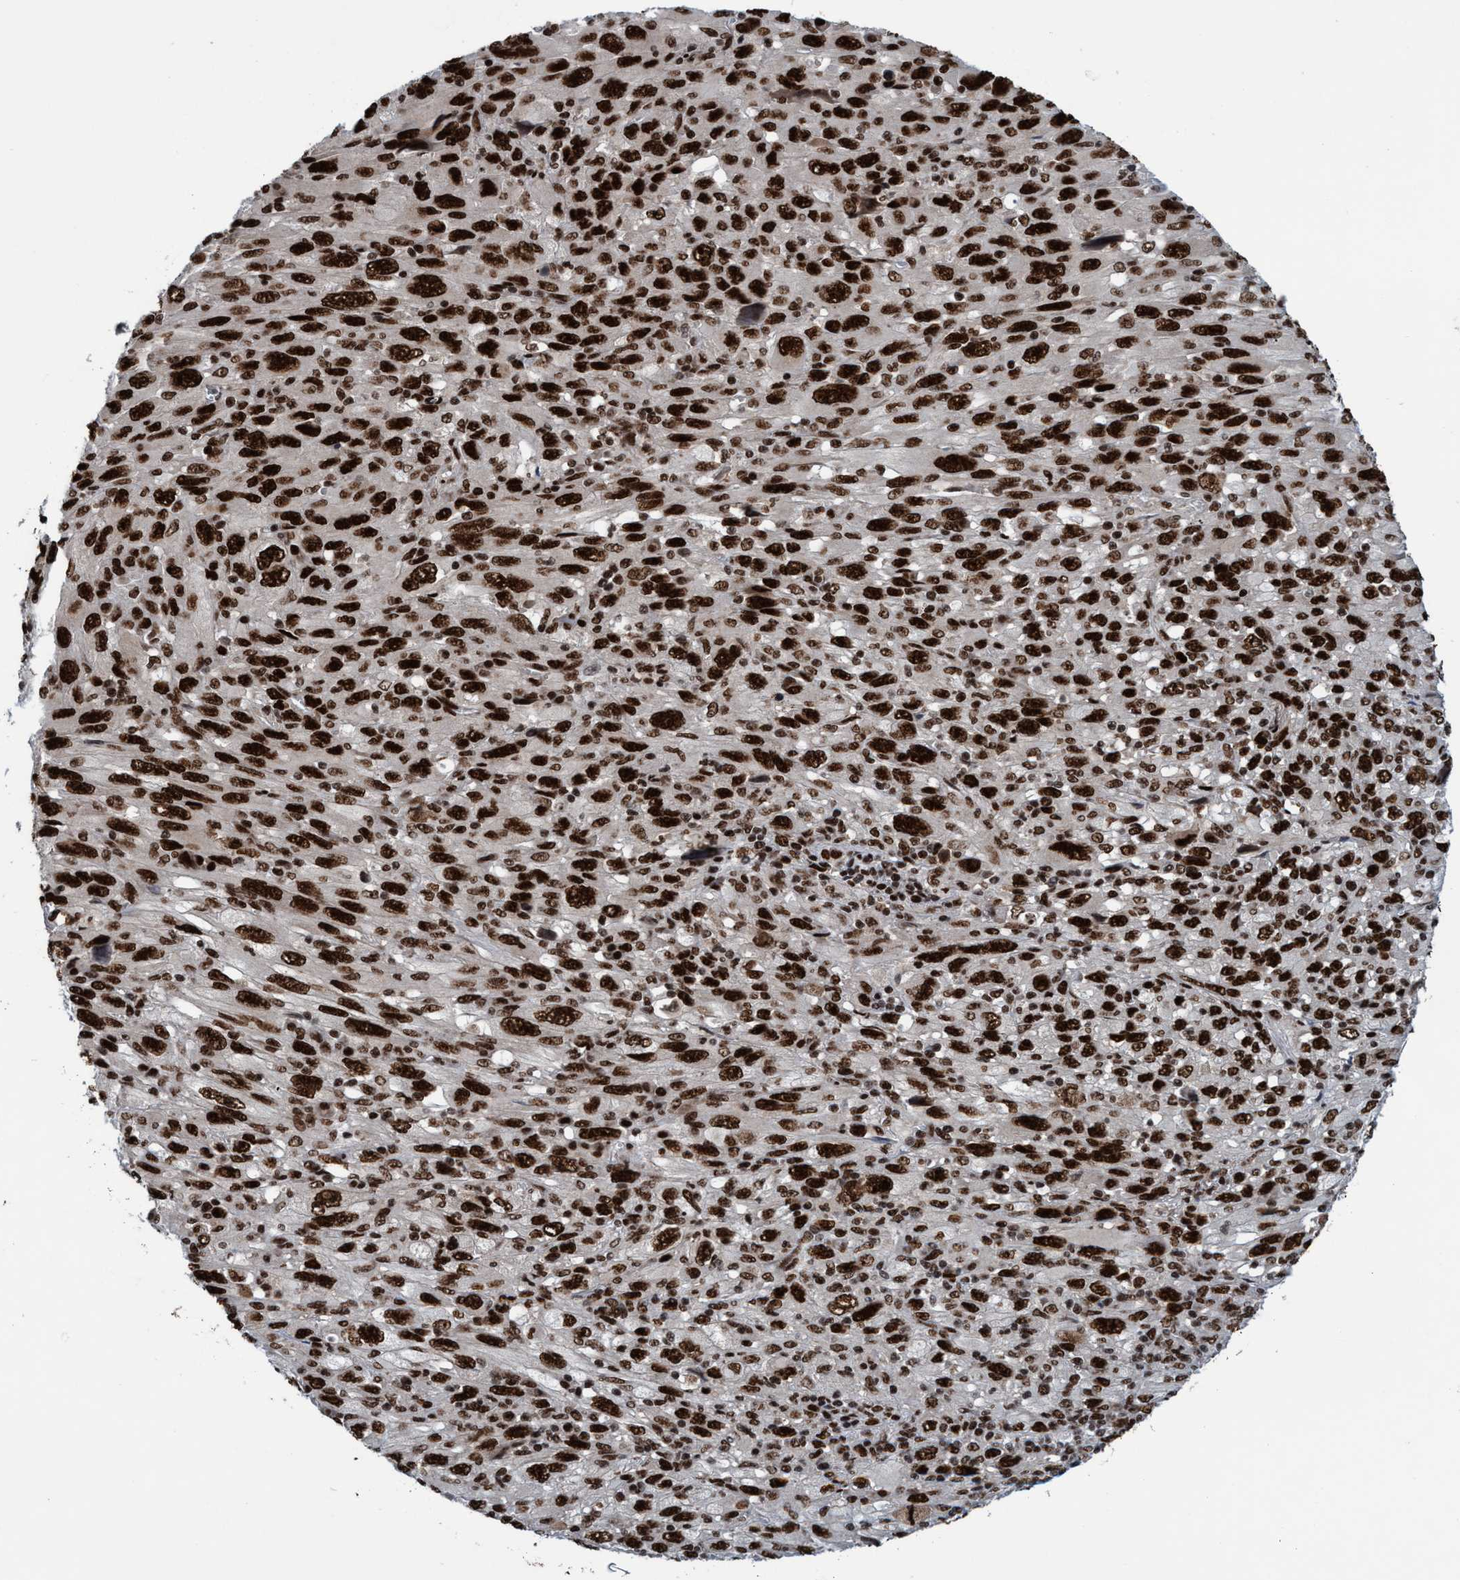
{"staining": {"intensity": "strong", "quantity": ">75%", "location": "nuclear"}, "tissue": "melanoma", "cell_type": "Tumor cells", "image_type": "cancer", "snomed": [{"axis": "morphology", "description": "Malignant melanoma, Metastatic site"}, {"axis": "topography", "description": "Skin"}], "caption": "Melanoma stained with a brown dye displays strong nuclear positive staining in about >75% of tumor cells.", "gene": "TOPBP1", "patient": {"sex": "female", "age": 56}}